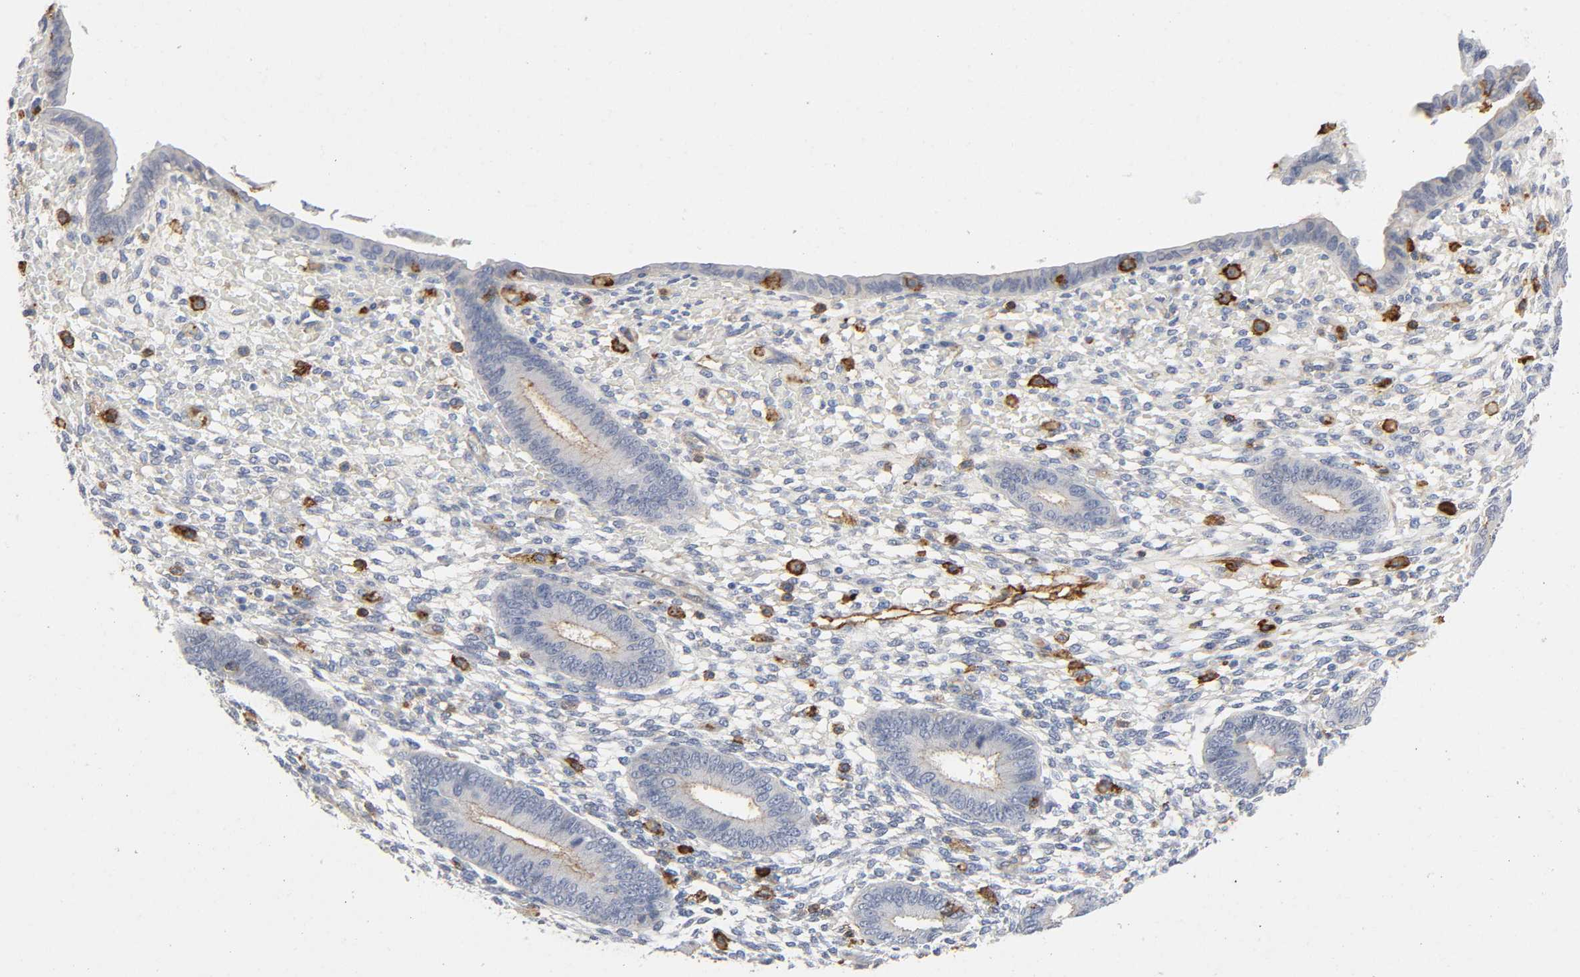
{"staining": {"intensity": "negative", "quantity": "none", "location": "none"}, "tissue": "endometrium", "cell_type": "Cells in endometrial stroma", "image_type": "normal", "snomed": [{"axis": "morphology", "description": "Normal tissue, NOS"}, {"axis": "topography", "description": "Endometrium"}], "caption": "This is a micrograph of immunohistochemistry staining of normal endometrium, which shows no positivity in cells in endometrial stroma.", "gene": "LYN", "patient": {"sex": "female", "age": 42}}